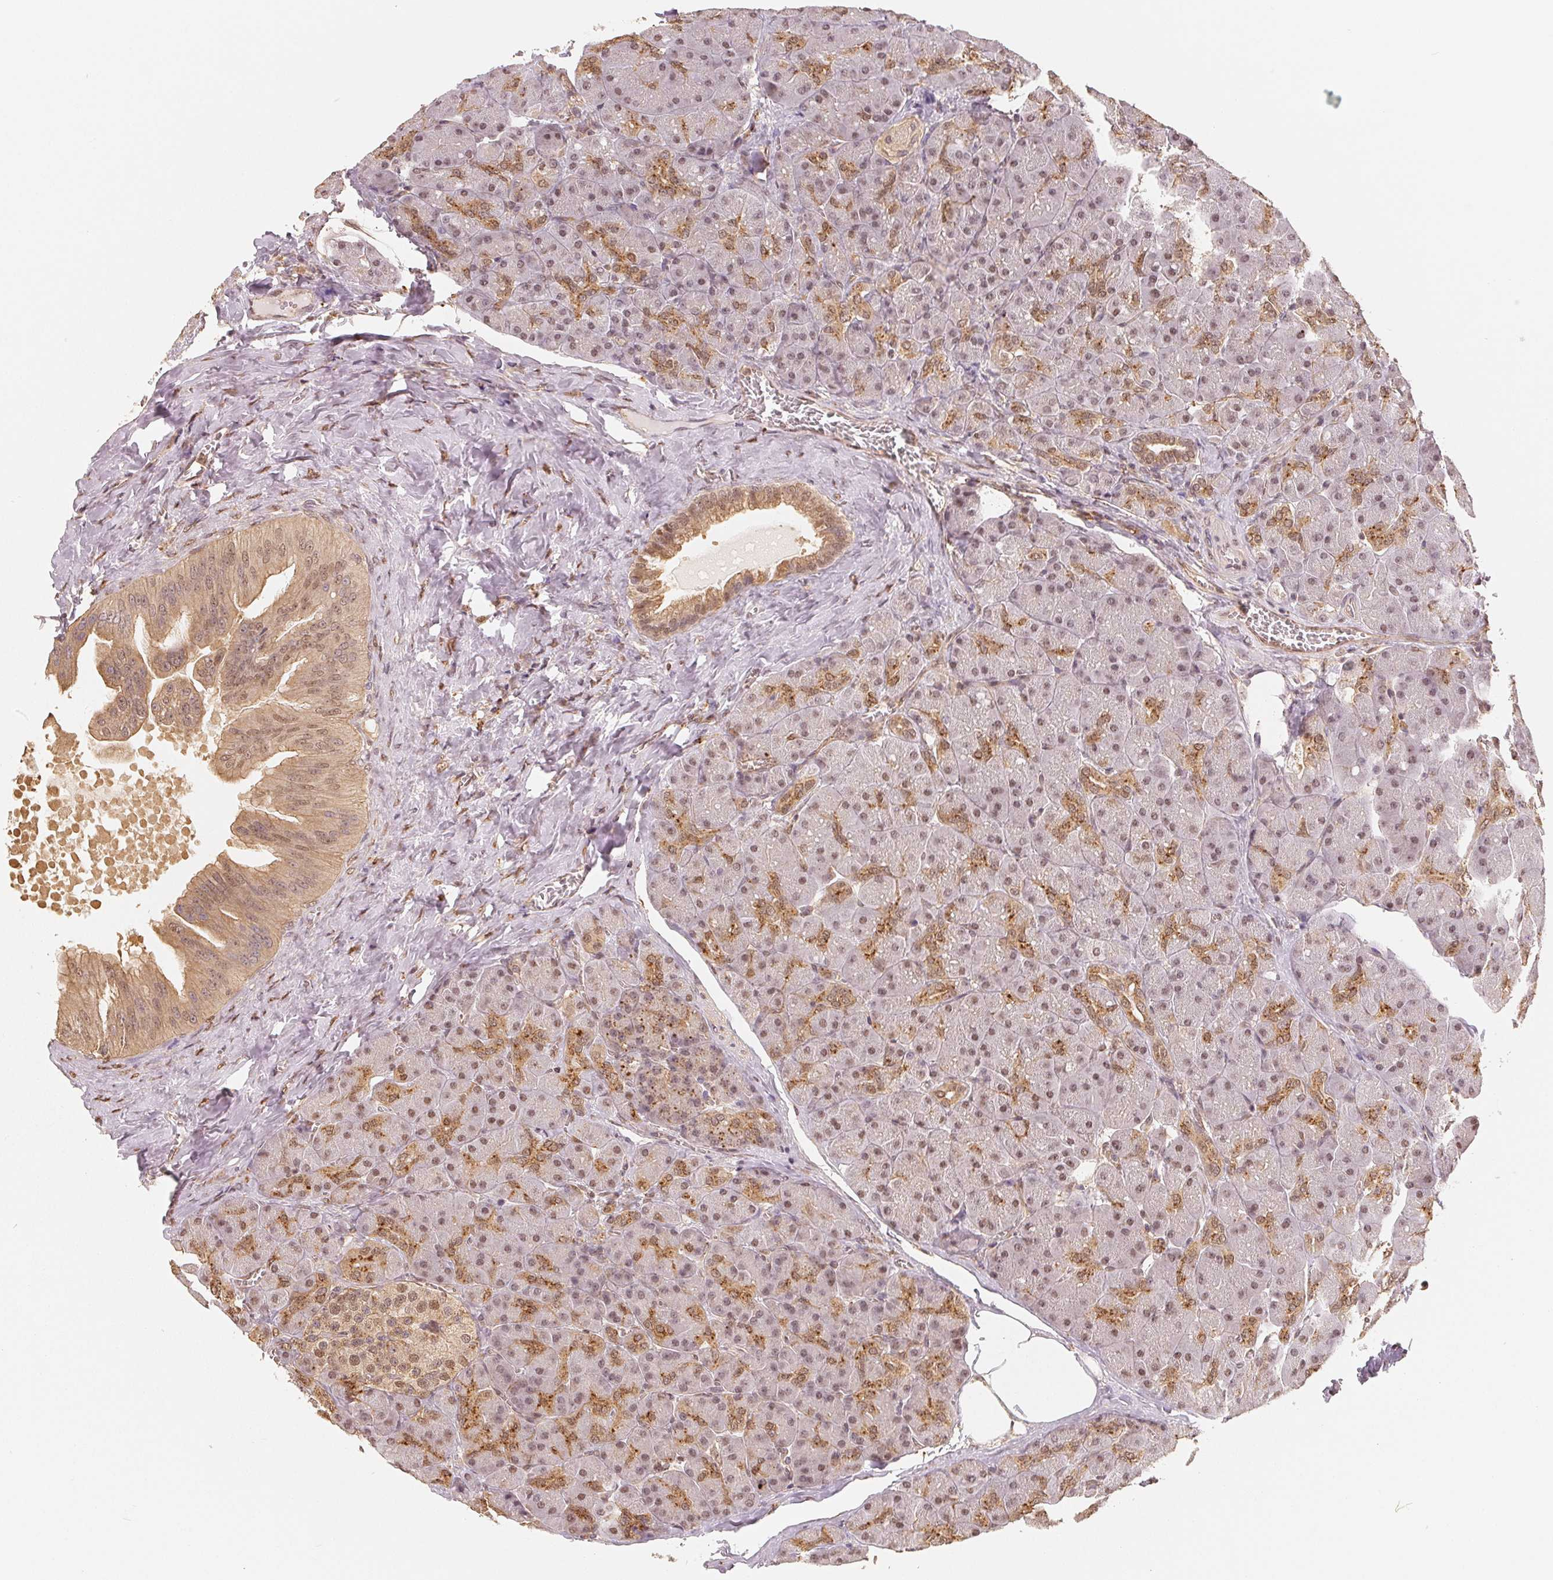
{"staining": {"intensity": "moderate", "quantity": "25%-75%", "location": "cytoplasmic/membranous,nuclear"}, "tissue": "pancreas", "cell_type": "Exocrine glandular cells", "image_type": "normal", "snomed": [{"axis": "morphology", "description": "Normal tissue, NOS"}, {"axis": "topography", "description": "Pancreas"}], "caption": "High-power microscopy captured an IHC image of normal pancreas, revealing moderate cytoplasmic/membranous,nuclear positivity in approximately 25%-75% of exocrine glandular cells.", "gene": "GUSB", "patient": {"sex": "male", "age": 55}}